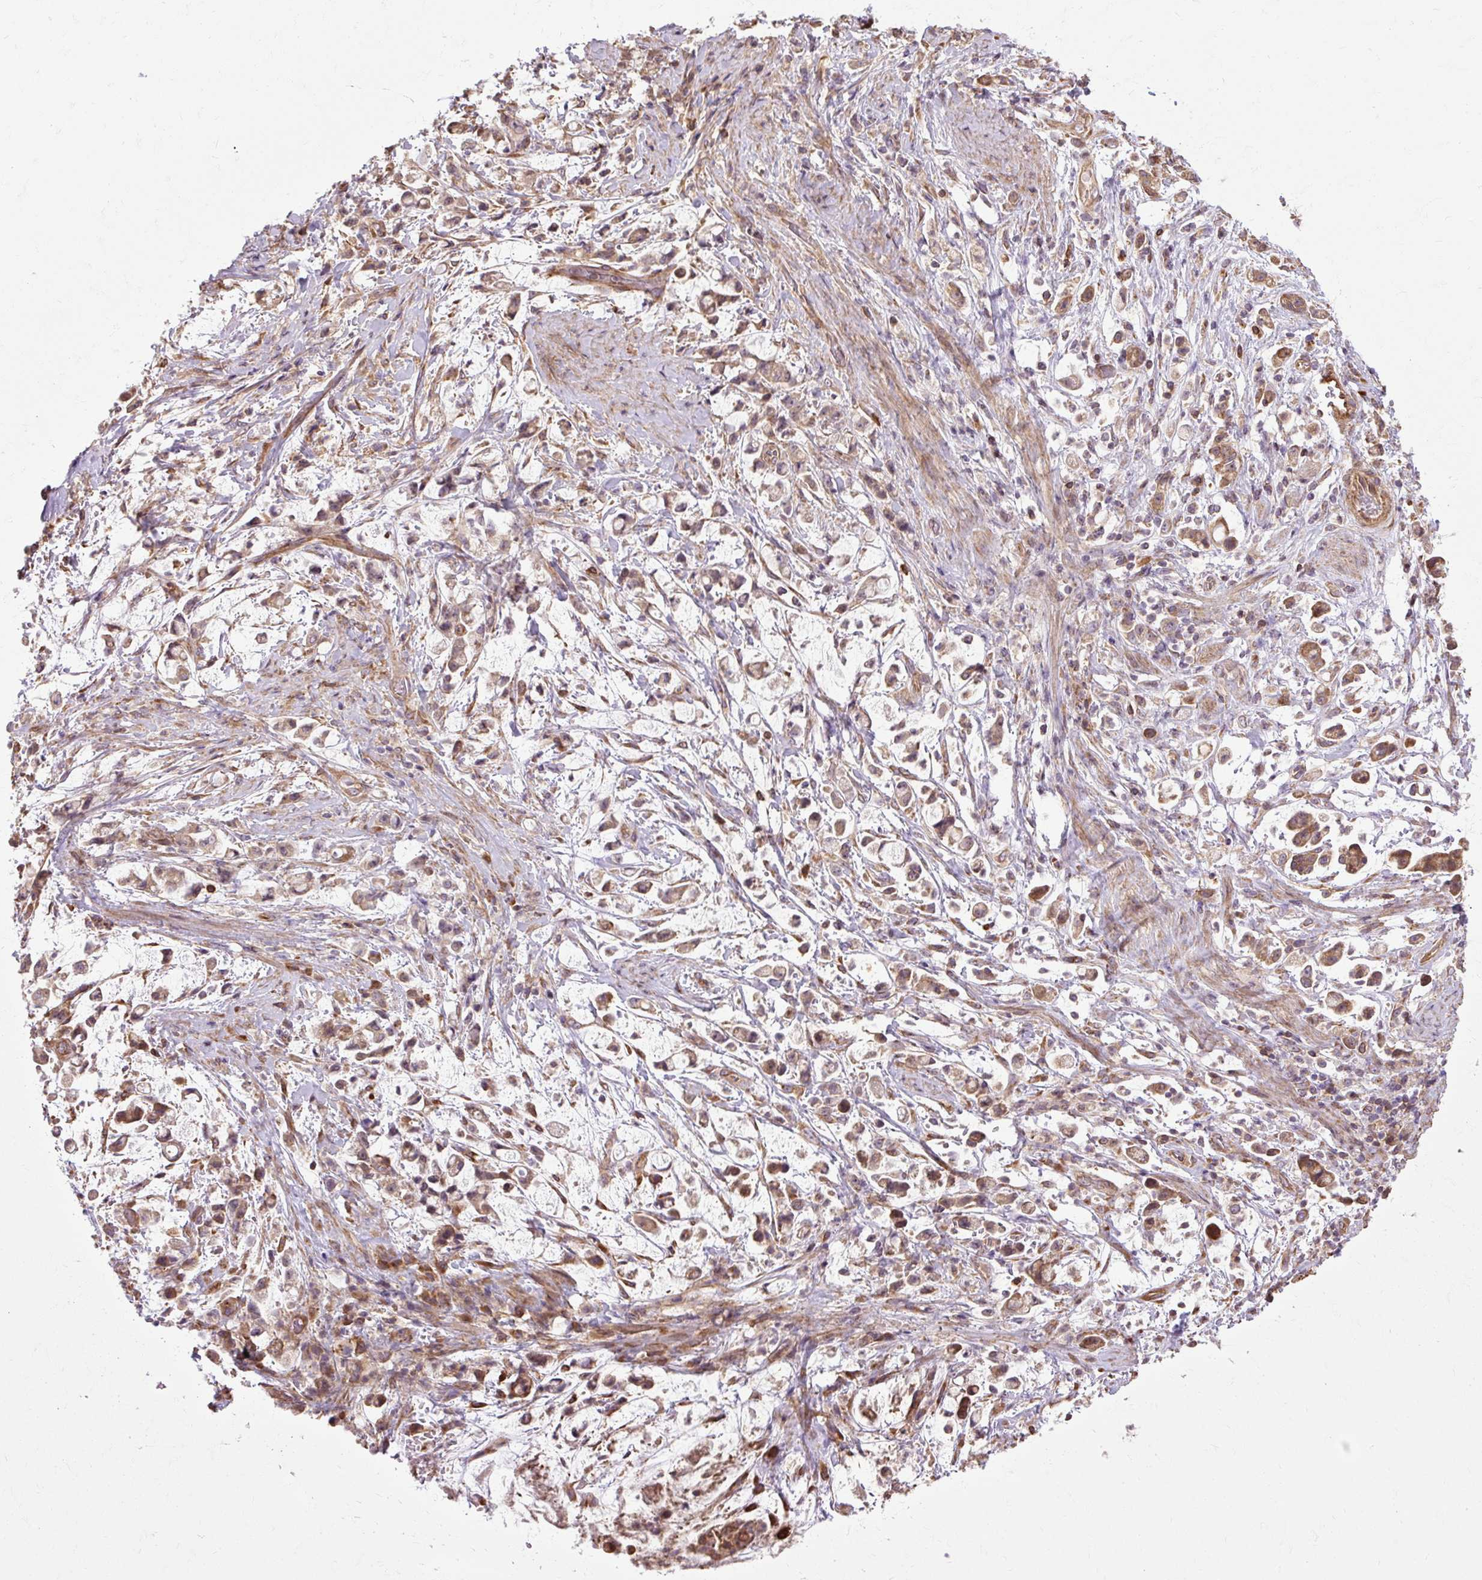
{"staining": {"intensity": "moderate", "quantity": ">75%", "location": "cytoplasmic/membranous"}, "tissue": "stomach cancer", "cell_type": "Tumor cells", "image_type": "cancer", "snomed": [{"axis": "morphology", "description": "Adenocarcinoma, NOS"}, {"axis": "topography", "description": "Stomach"}], "caption": "Brown immunohistochemical staining in human stomach adenocarcinoma exhibits moderate cytoplasmic/membranous positivity in approximately >75% of tumor cells.", "gene": "FLRT1", "patient": {"sex": "female", "age": 60}}